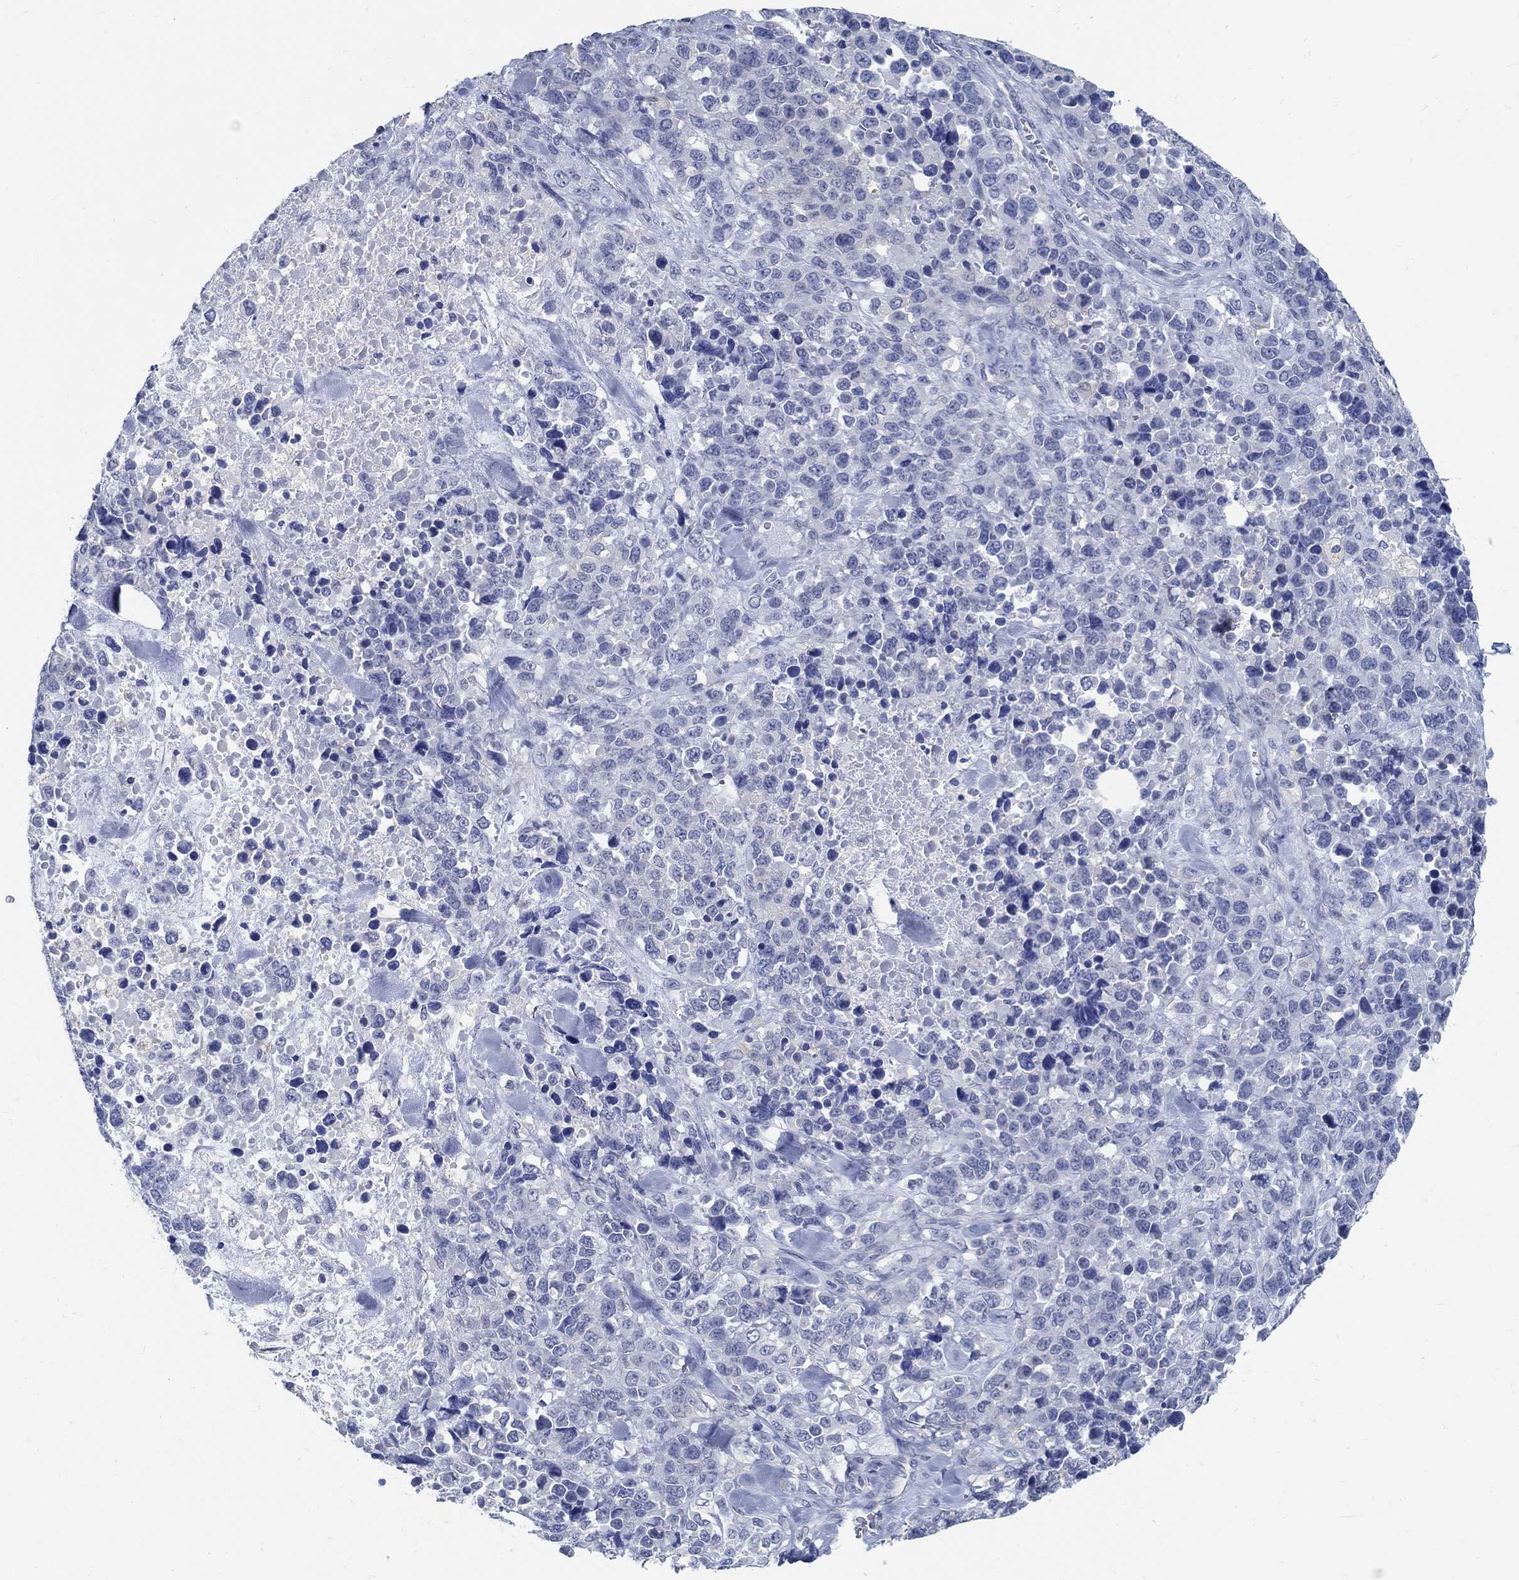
{"staining": {"intensity": "negative", "quantity": "none", "location": "none"}, "tissue": "melanoma", "cell_type": "Tumor cells", "image_type": "cancer", "snomed": [{"axis": "morphology", "description": "Malignant melanoma, Metastatic site"}, {"axis": "topography", "description": "Skin"}], "caption": "Immunohistochemistry histopathology image of human malignant melanoma (metastatic site) stained for a protein (brown), which exhibits no expression in tumor cells.", "gene": "PCDH11X", "patient": {"sex": "male", "age": 84}}